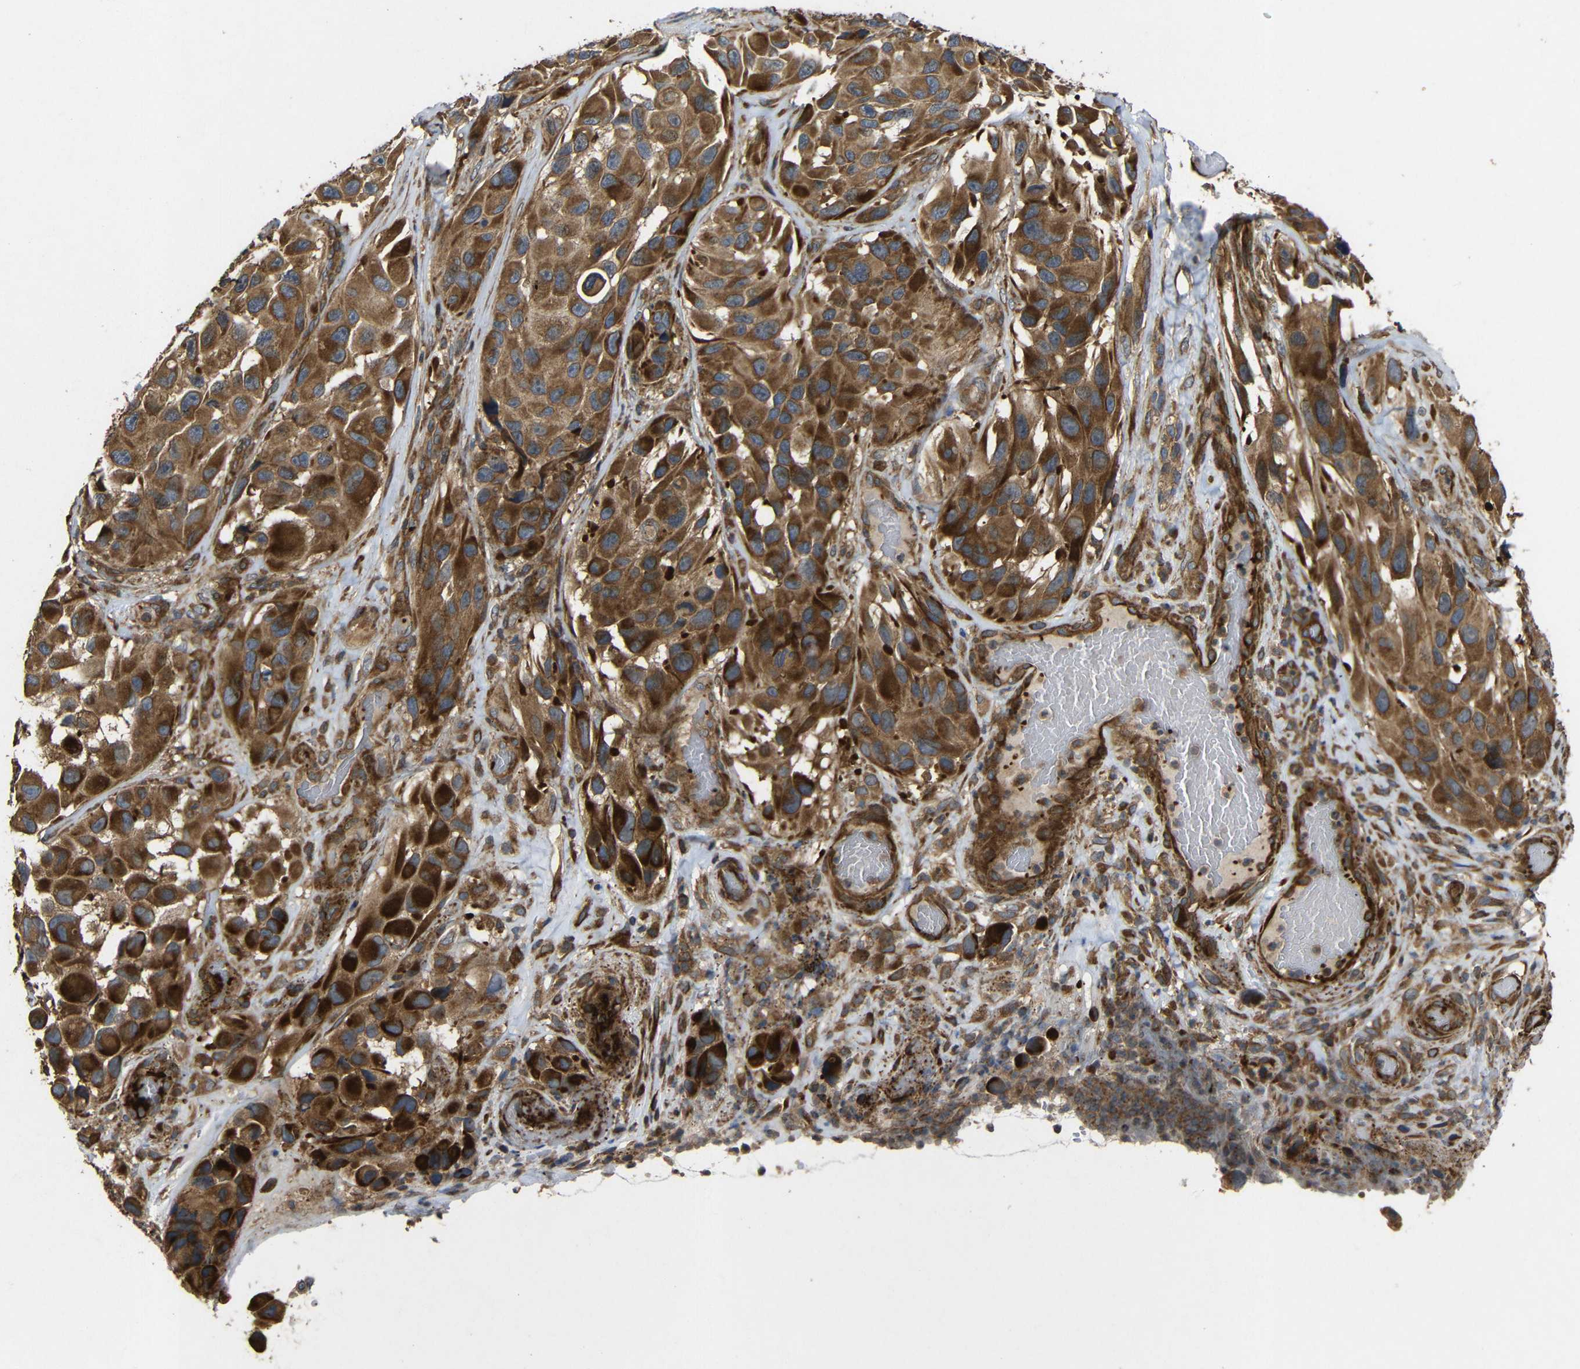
{"staining": {"intensity": "moderate", "quantity": ">75%", "location": "cytoplasmic/membranous"}, "tissue": "melanoma", "cell_type": "Tumor cells", "image_type": "cancer", "snomed": [{"axis": "morphology", "description": "Malignant melanoma, NOS"}, {"axis": "topography", "description": "Skin"}], "caption": "Approximately >75% of tumor cells in melanoma reveal moderate cytoplasmic/membranous protein positivity as visualized by brown immunohistochemical staining.", "gene": "EIF2S1", "patient": {"sex": "female", "age": 73}}